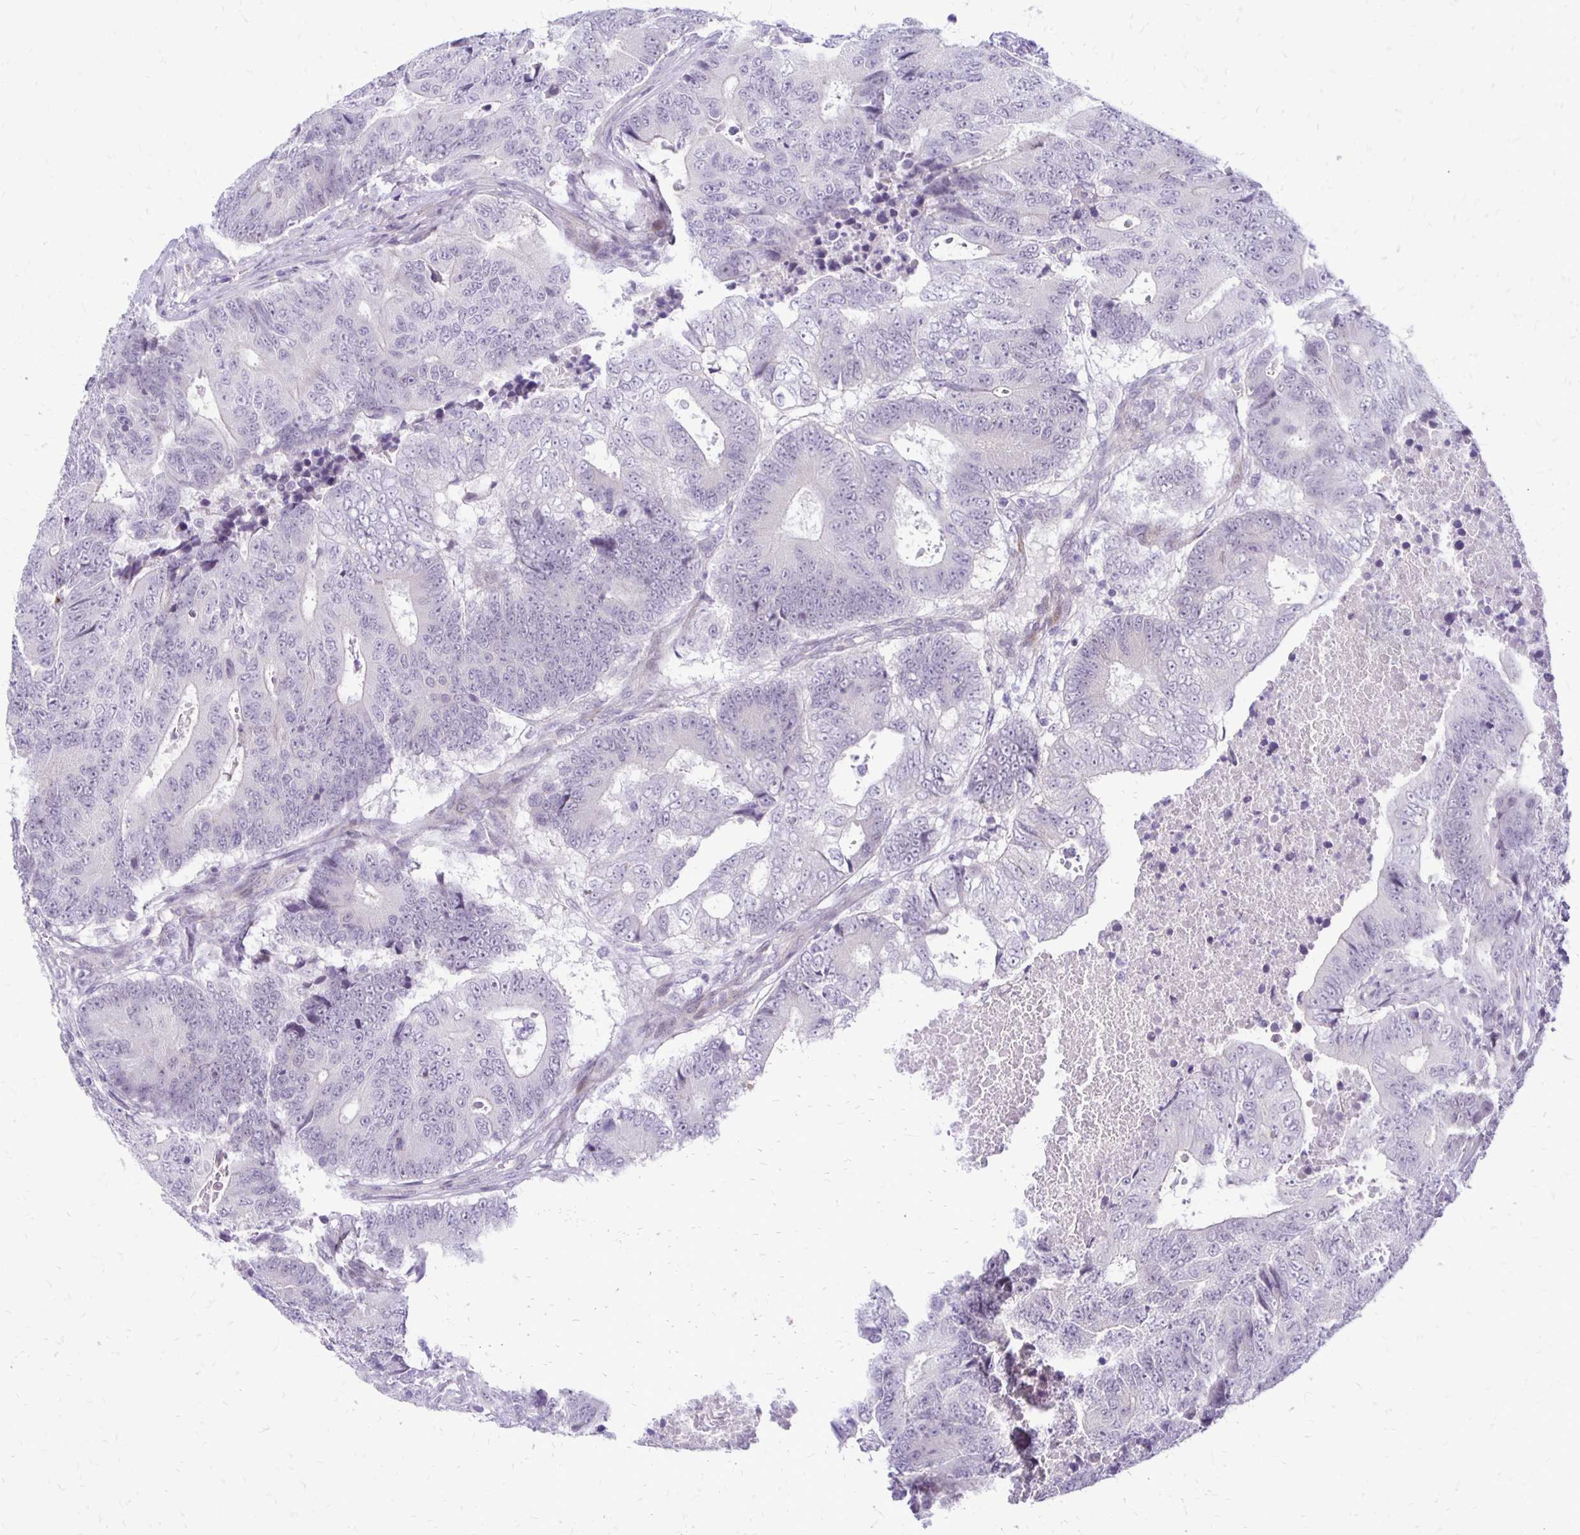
{"staining": {"intensity": "negative", "quantity": "none", "location": "none"}, "tissue": "colorectal cancer", "cell_type": "Tumor cells", "image_type": "cancer", "snomed": [{"axis": "morphology", "description": "Adenocarcinoma, NOS"}, {"axis": "topography", "description": "Colon"}], "caption": "Human adenocarcinoma (colorectal) stained for a protein using IHC shows no staining in tumor cells.", "gene": "EPYC", "patient": {"sex": "female", "age": 48}}